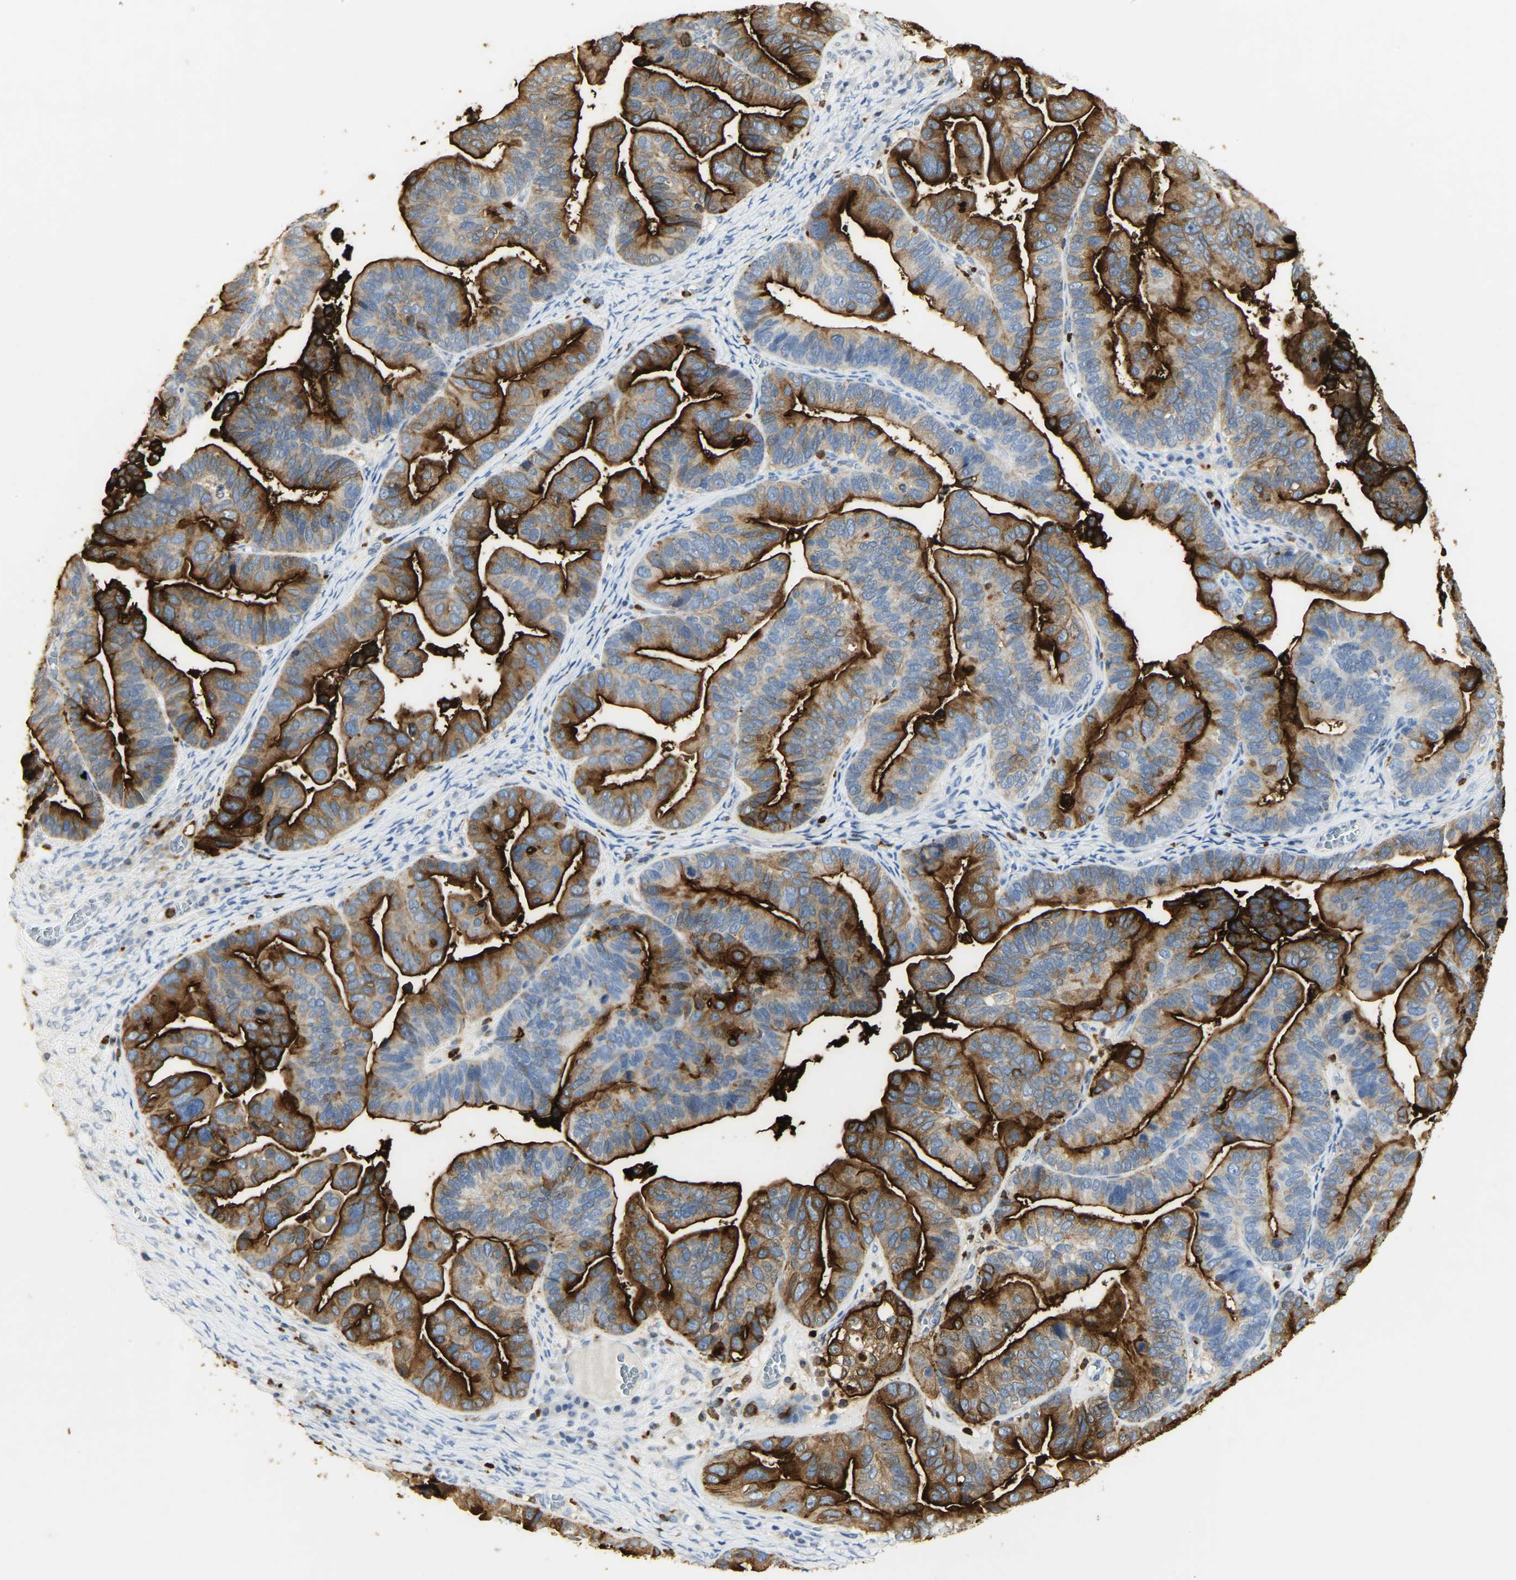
{"staining": {"intensity": "strong", "quantity": ">75%", "location": "cytoplasmic/membranous"}, "tissue": "ovarian cancer", "cell_type": "Tumor cells", "image_type": "cancer", "snomed": [{"axis": "morphology", "description": "Cystadenocarcinoma, serous, NOS"}, {"axis": "topography", "description": "Ovary"}], "caption": "Serous cystadenocarcinoma (ovarian) tissue demonstrates strong cytoplasmic/membranous positivity in approximately >75% of tumor cells, visualized by immunohistochemistry.", "gene": "CEACAM5", "patient": {"sex": "female", "age": 56}}